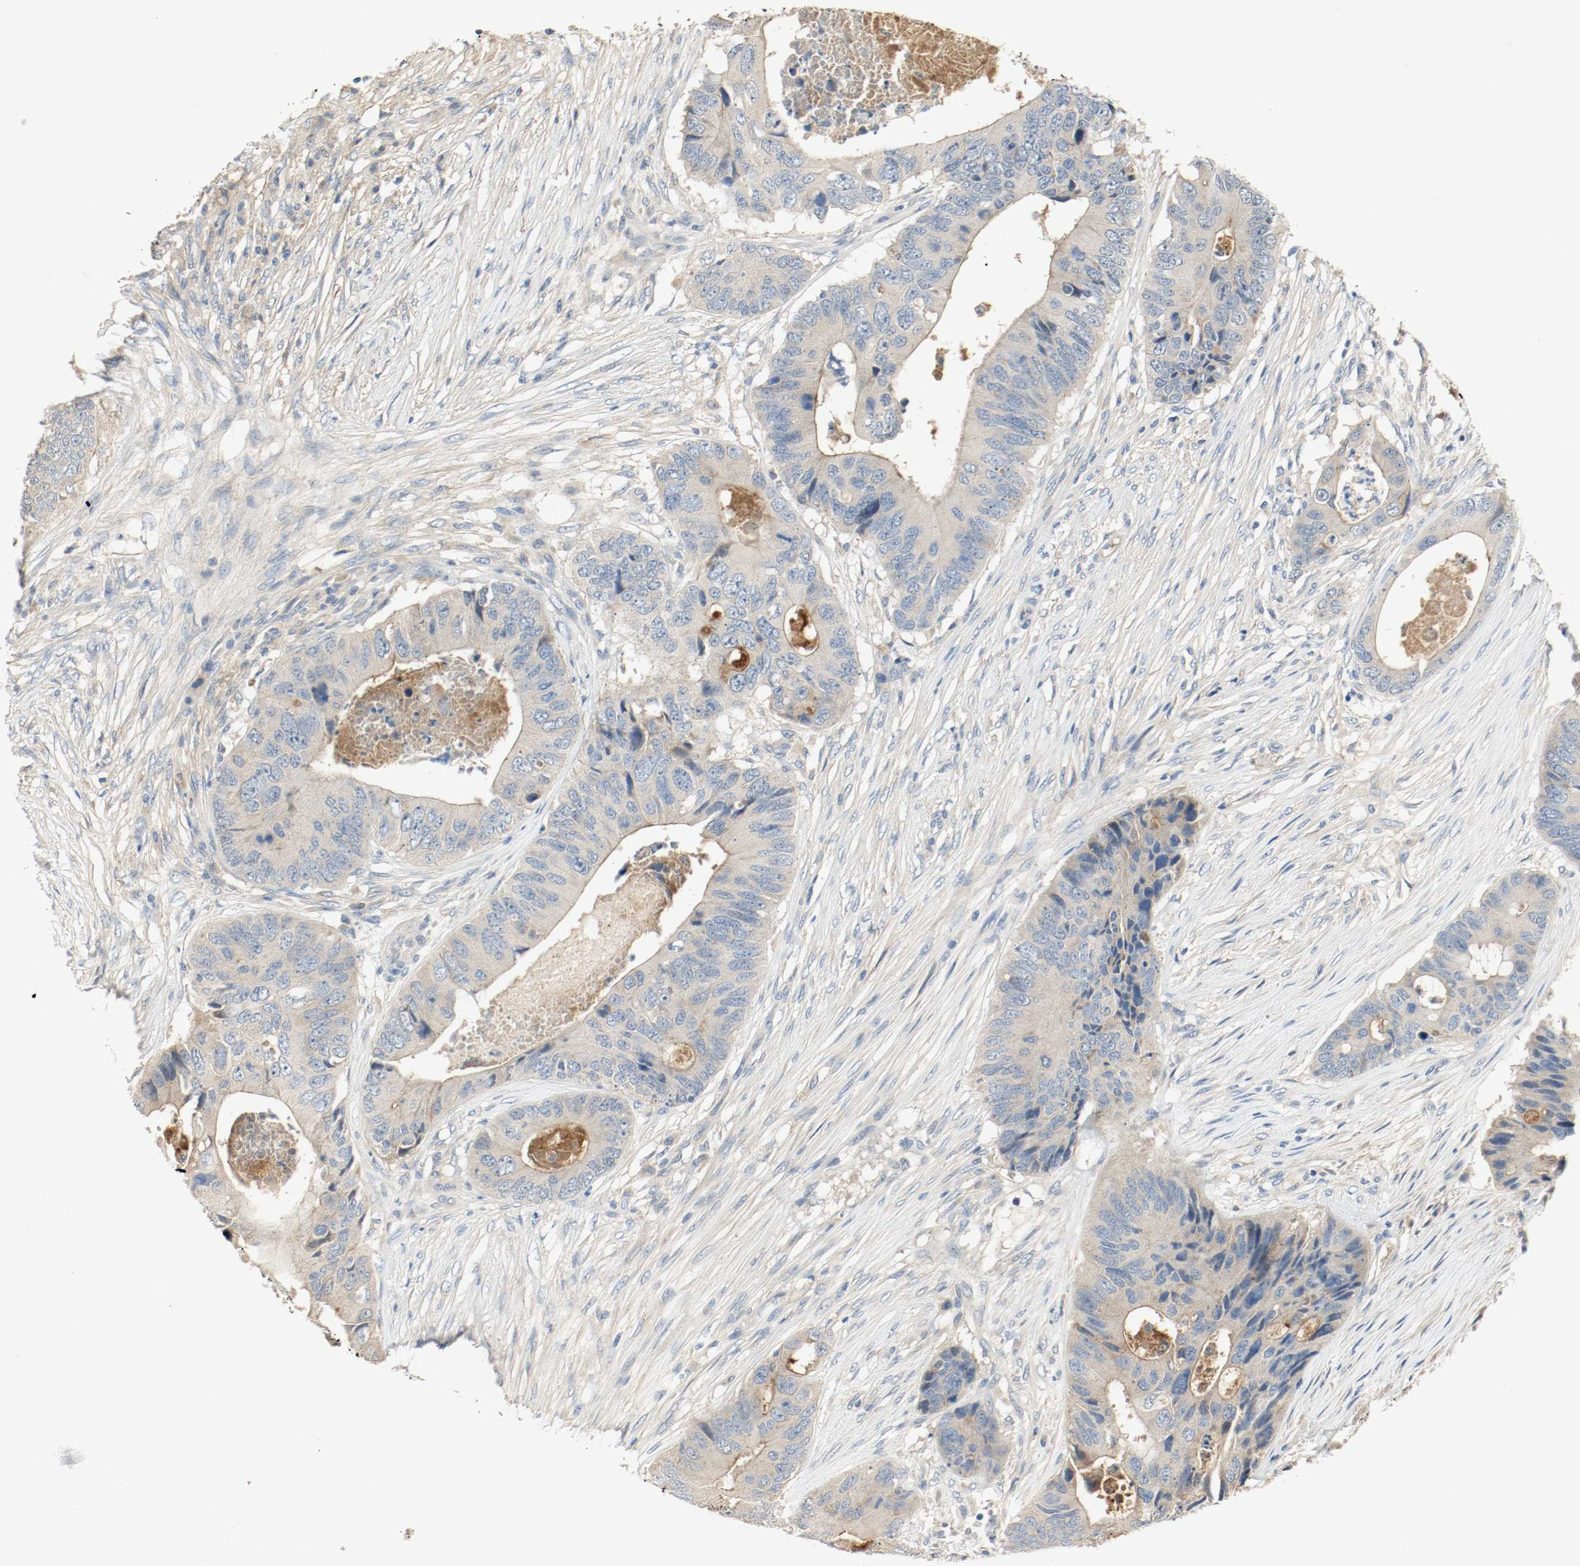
{"staining": {"intensity": "negative", "quantity": "none", "location": "none"}, "tissue": "colorectal cancer", "cell_type": "Tumor cells", "image_type": "cancer", "snomed": [{"axis": "morphology", "description": "Adenocarcinoma, NOS"}, {"axis": "topography", "description": "Colon"}], "caption": "Tumor cells are negative for protein expression in human colorectal cancer.", "gene": "MELTF", "patient": {"sex": "male", "age": 71}}